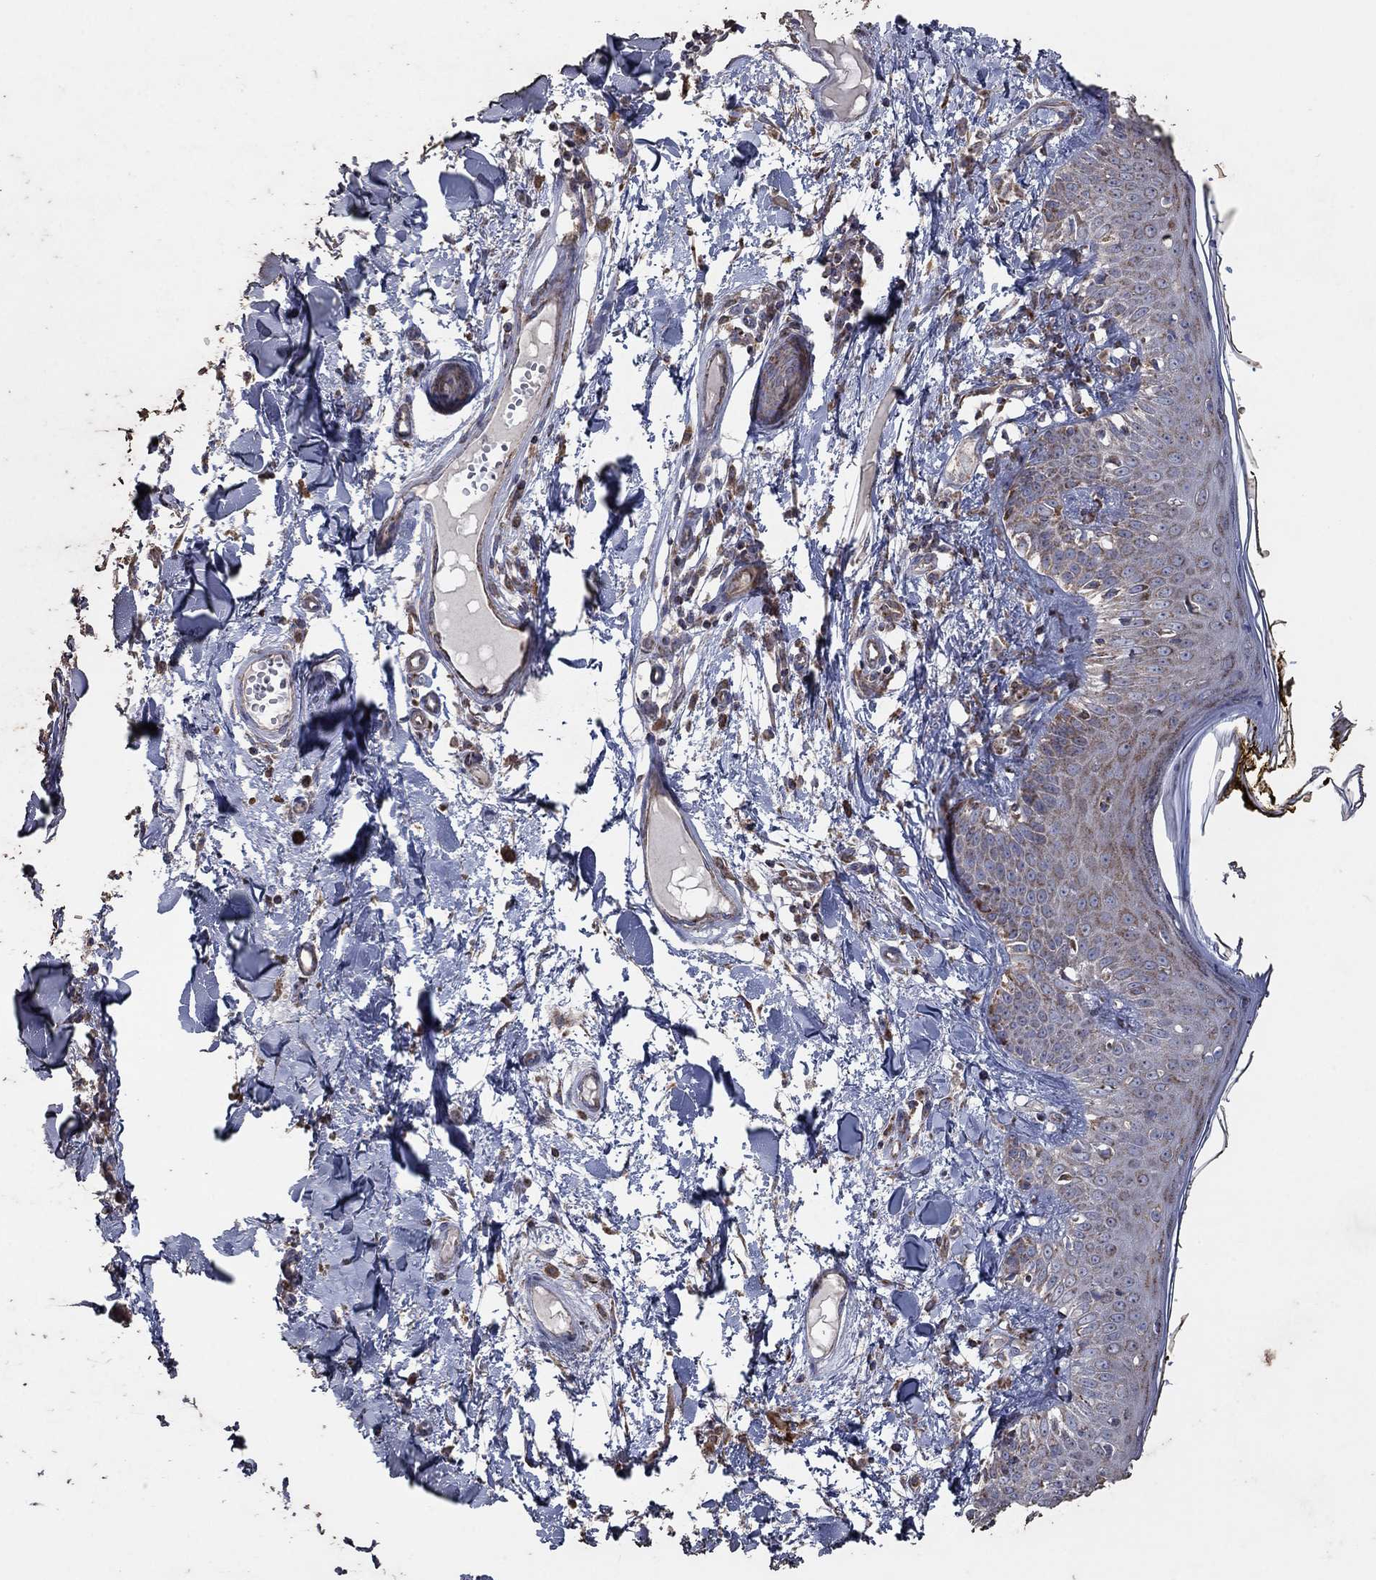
{"staining": {"intensity": "negative", "quantity": "none", "location": "none"}, "tissue": "skin", "cell_type": "Fibroblasts", "image_type": "normal", "snomed": [{"axis": "morphology", "description": "Normal tissue, NOS"}, {"axis": "topography", "description": "Skin"}], "caption": "Immunohistochemistry (IHC) histopathology image of benign human skin stained for a protein (brown), which demonstrates no positivity in fibroblasts.", "gene": "NCEH1", "patient": {"sex": "male", "age": 76}}